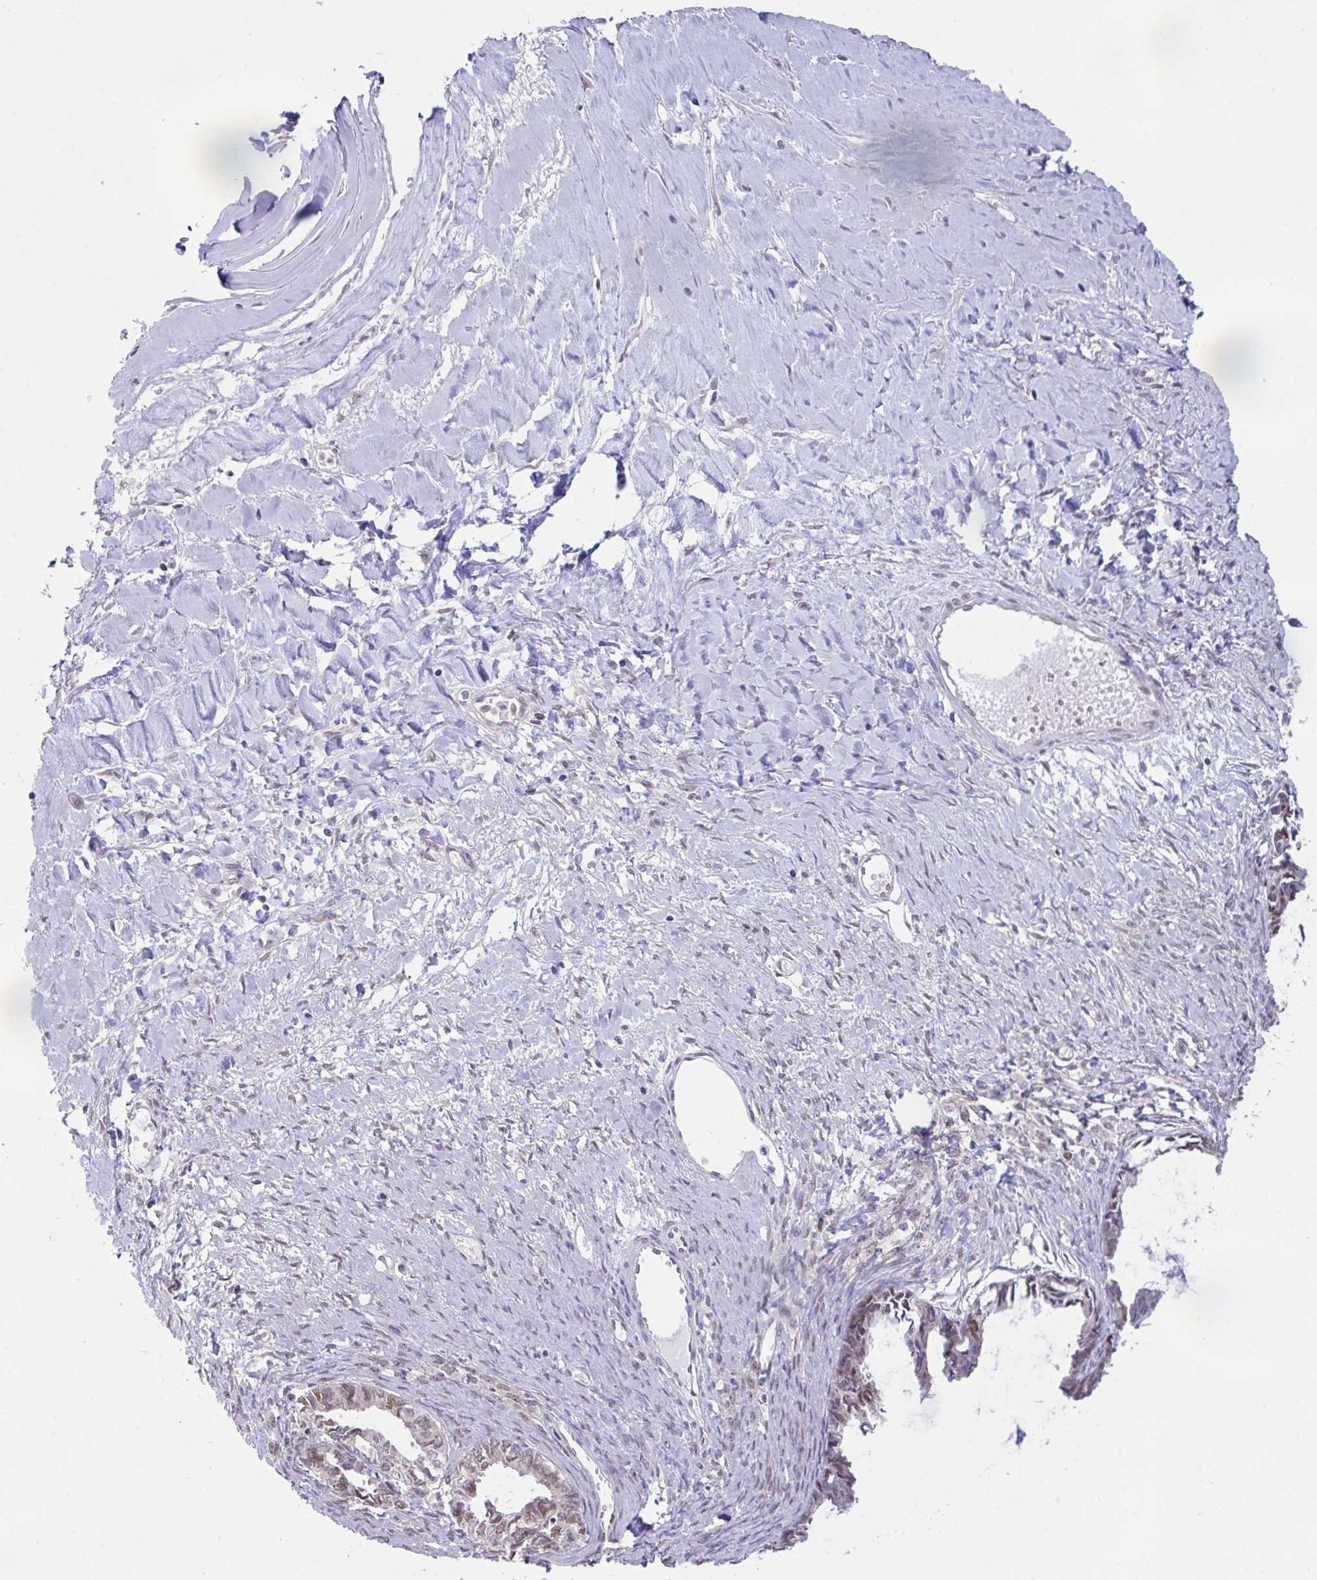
{"staining": {"intensity": "weak", "quantity": "<25%", "location": "nuclear"}, "tissue": "ovarian cancer", "cell_type": "Tumor cells", "image_type": "cancer", "snomed": [{"axis": "morphology", "description": "Cystadenocarcinoma, mucinous, NOS"}, {"axis": "topography", "description": "Ovary"}], "caption": "An IHC micrograph of ovarian cancer is shown. There is no staining in tumor cells of ovarian cancer.", "gene": "ZNF444", "patient": {"sex": "female", "age": 61}}